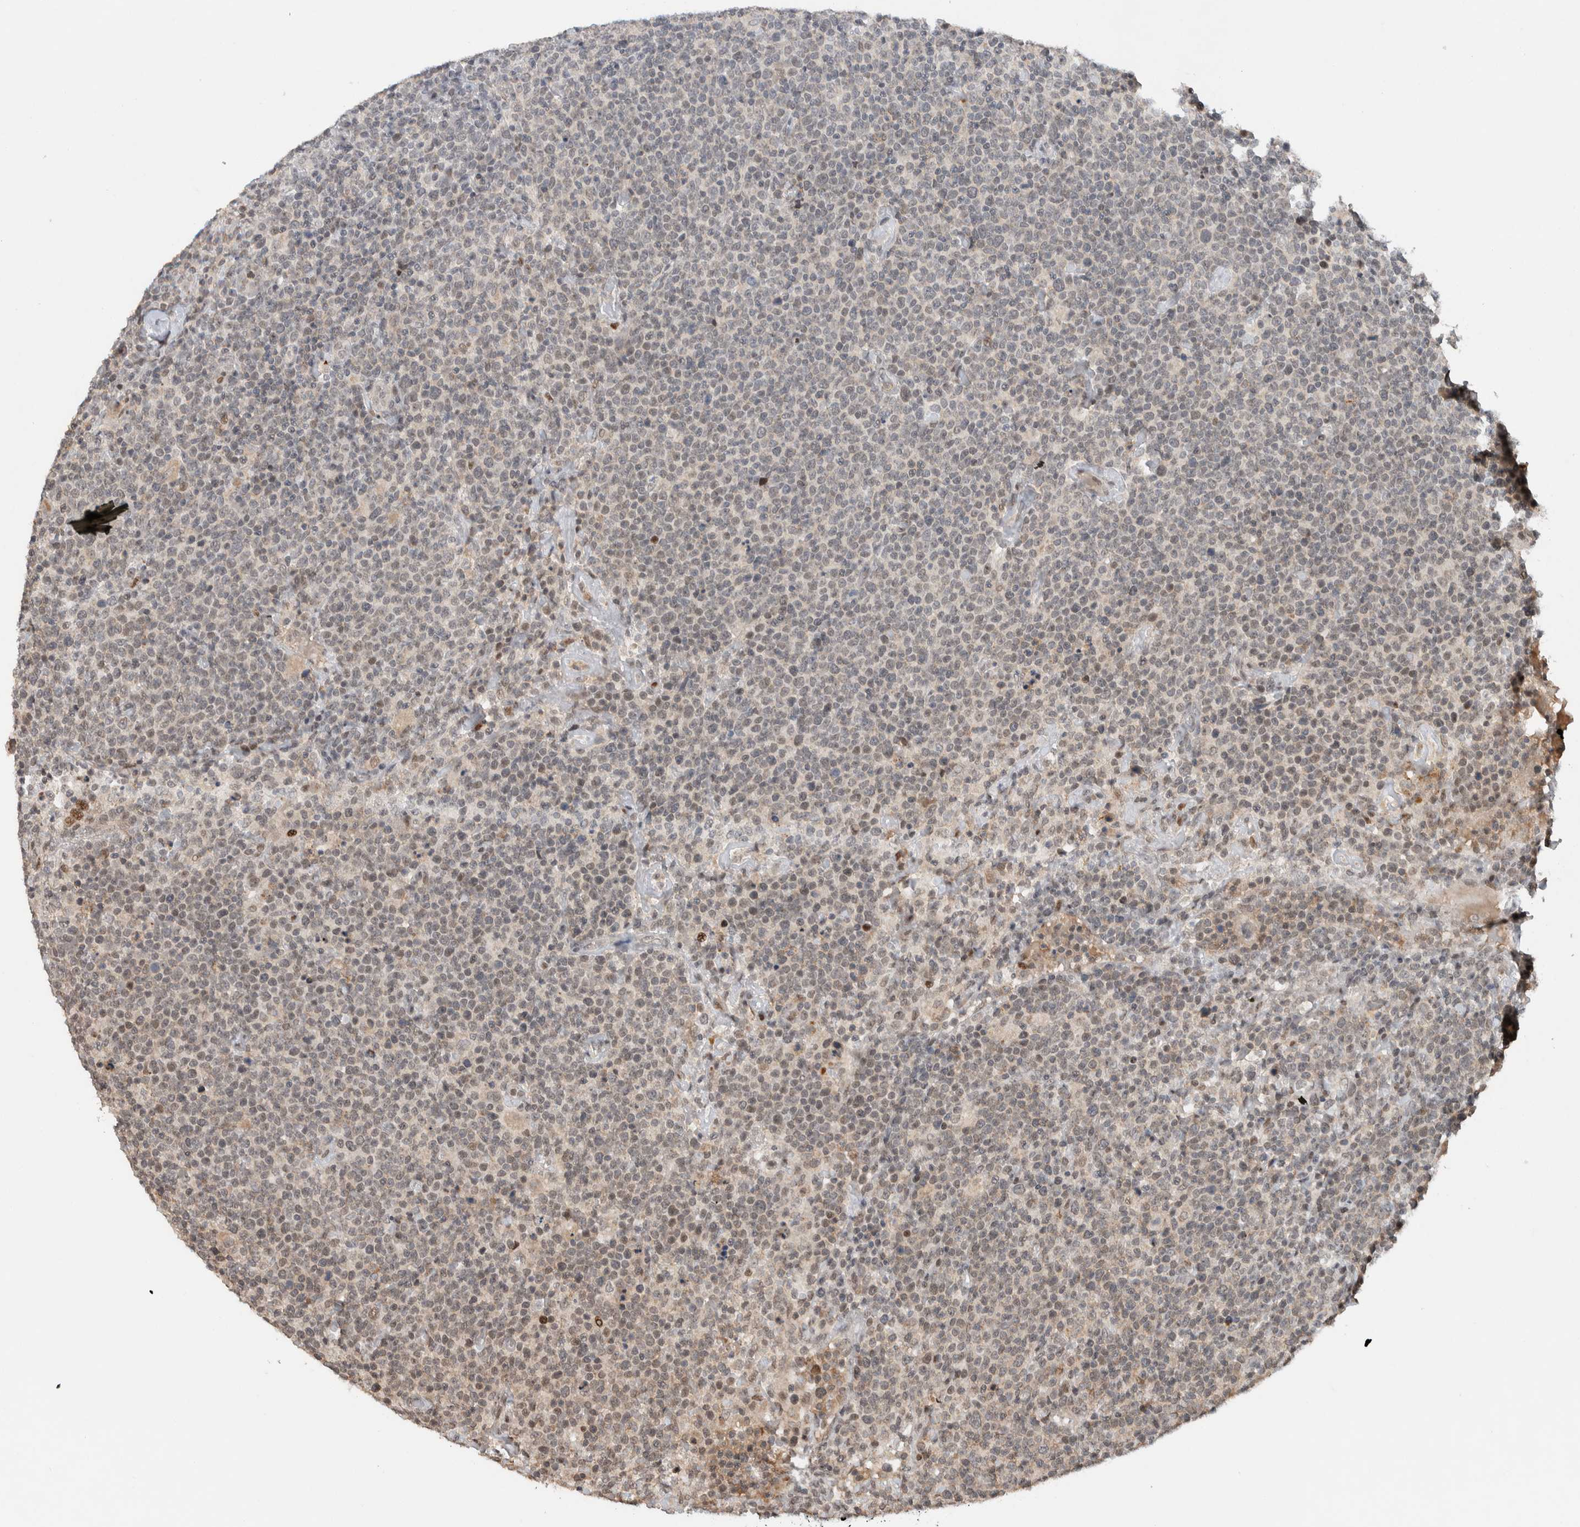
{"staining": {"intensity": "negative", "quantity": "none", "location": "none"}, "tissue": "lymphoma", "cell_type": "Tumor cells", "image_type": "cancer", "snomed": [{"axis": "morphology", "description": "Malignant lymphoma, non-Hodgkin's type, High grade"}, {"axis": "topography", "description": "Lymph node"}], "caption": "This is an IHC photomicrograph of human lymphoma. There is no expression in tumor cells.", "gene": "ZNF521", "patient": {"sex": "male", "age": 61}}